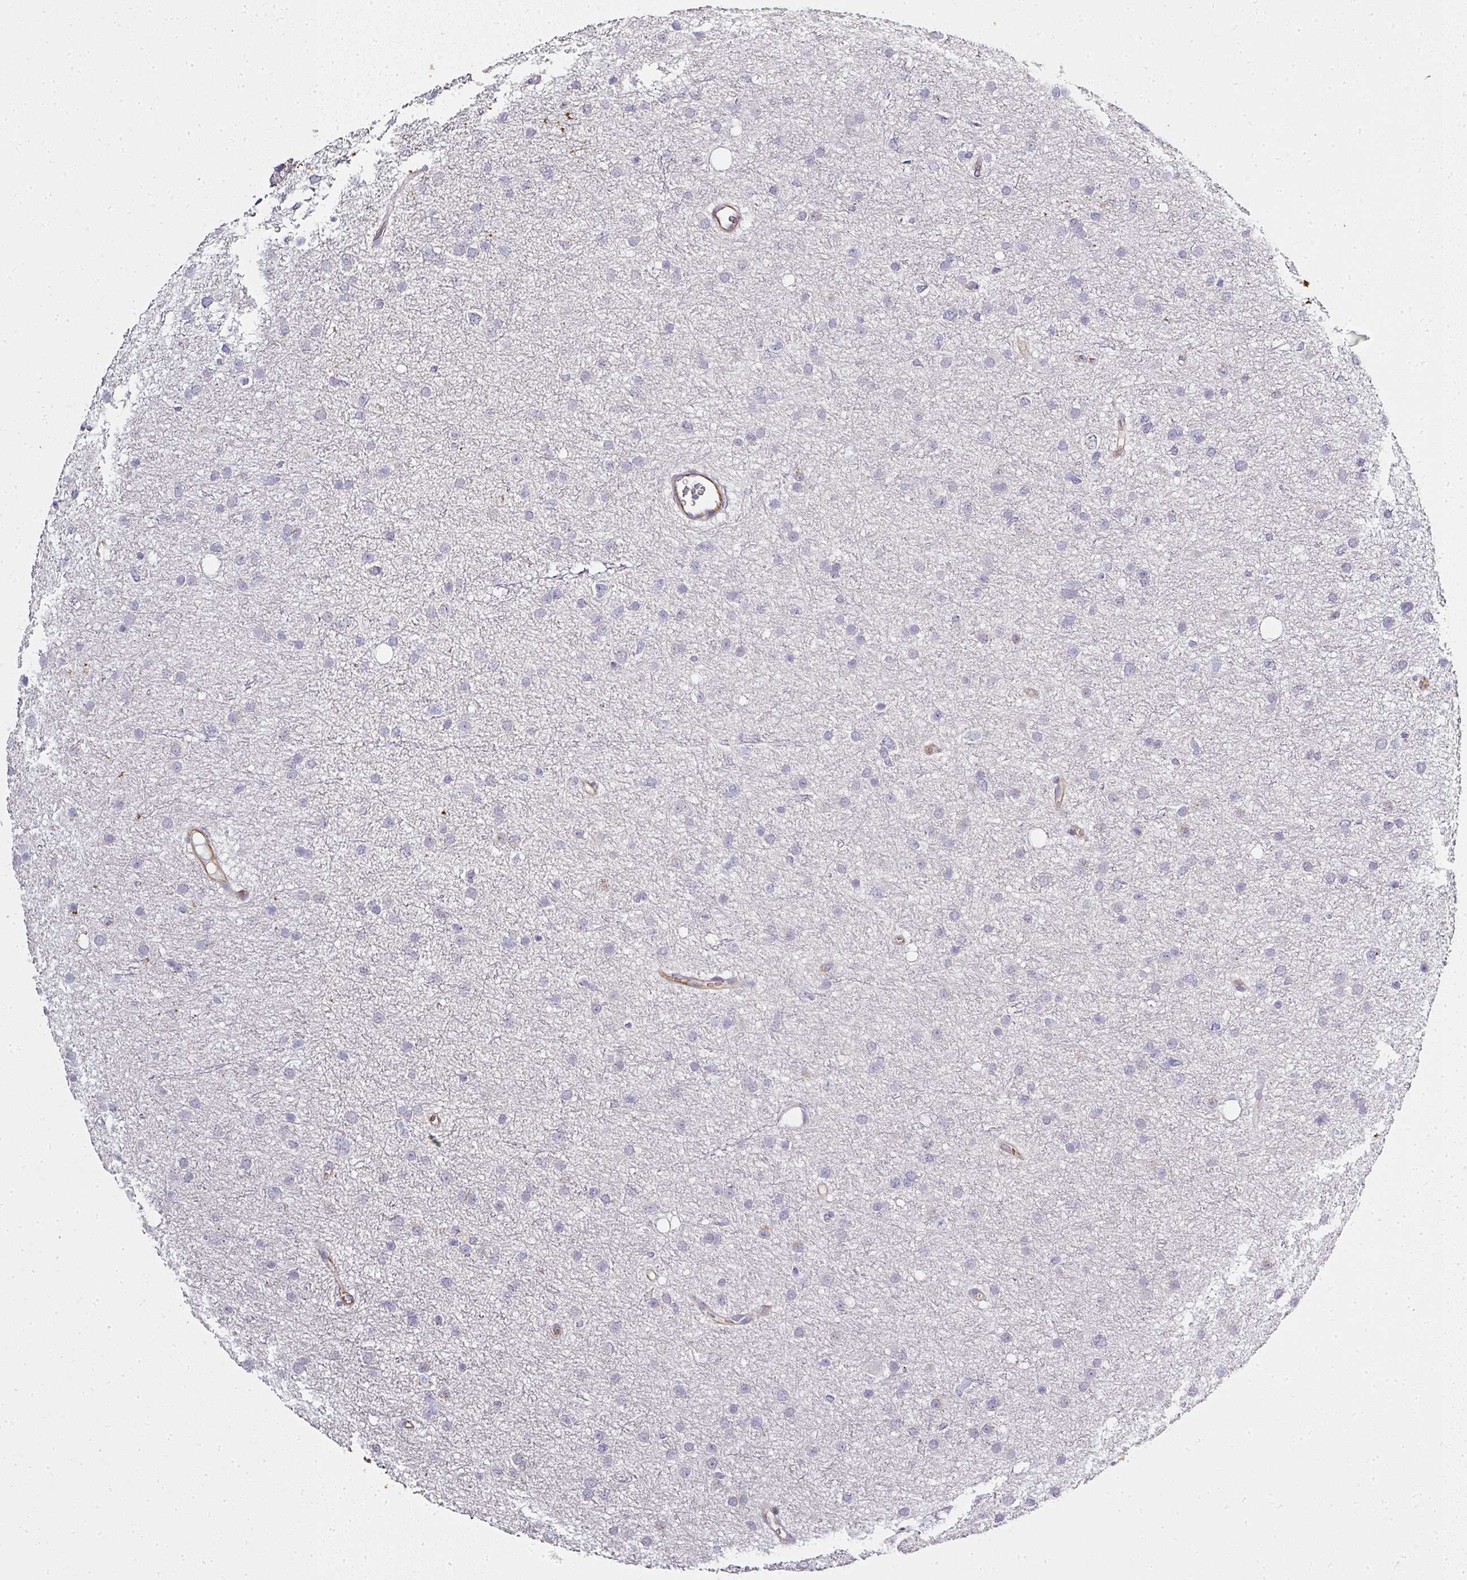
{"staining": {"intensity": "negative", "quantity": "none", "location": "none"}, "tissue": "glioma", "cell_type": "Tumor cells", "image_type": "cancer", "snomed": [{"axis": "morphology", "description": "Glioma, malignant, Low grade"}, {"axis": "topography", "description": "Cerebral cortex"}], "caption": "Histopathology image shows no protein staining in tumor cells of malignant glioma (low-grade) tissue.", "gene": "ATP8B2", "patient": {"sex": "female", "age": 39}}